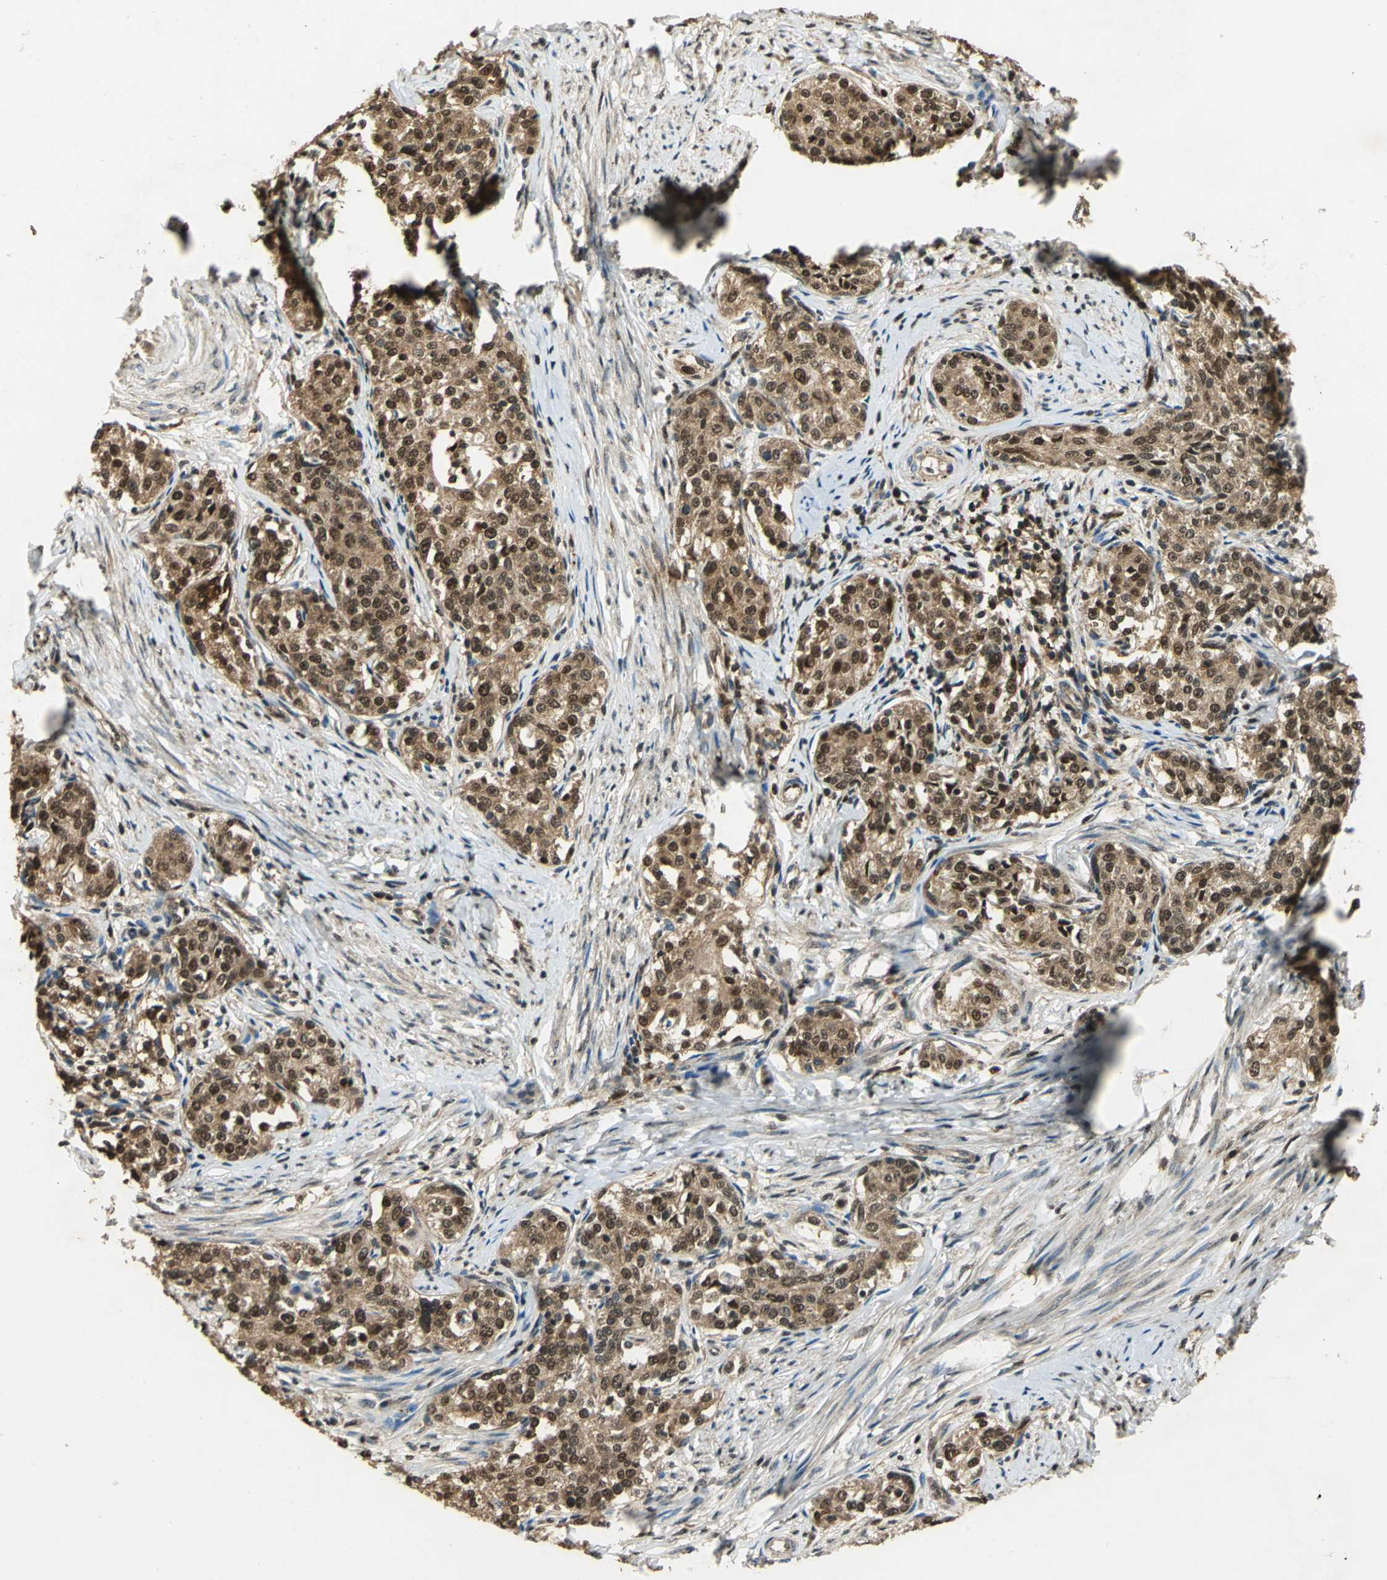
{"staining": {"intensity": "moderate", "quantity": ">75%", "location": "cytoplasmic/membranous,nuclear"}, "tissue": "cervical cancer", "cell_type": "Tumor cells", "image_type": "cancer", "snomed": [{"axis": "morphology", "description": "Squamous cell carcinoma, NOS"}, {"axis": "morphology", "description": "Adenocarcinoma, NOS"}, {"axis": "topography", "description": "Cervix"}], "caption": "Moderate cytoplasmic/membranous and nuclear positivity for a protein is present in approximately >75% of tumor cells of cervical adenocarcinoma using immunohistochemistry (IHC).", "gene": "PPP1R13L", "patient": {"sex": "female", "age": 52}}